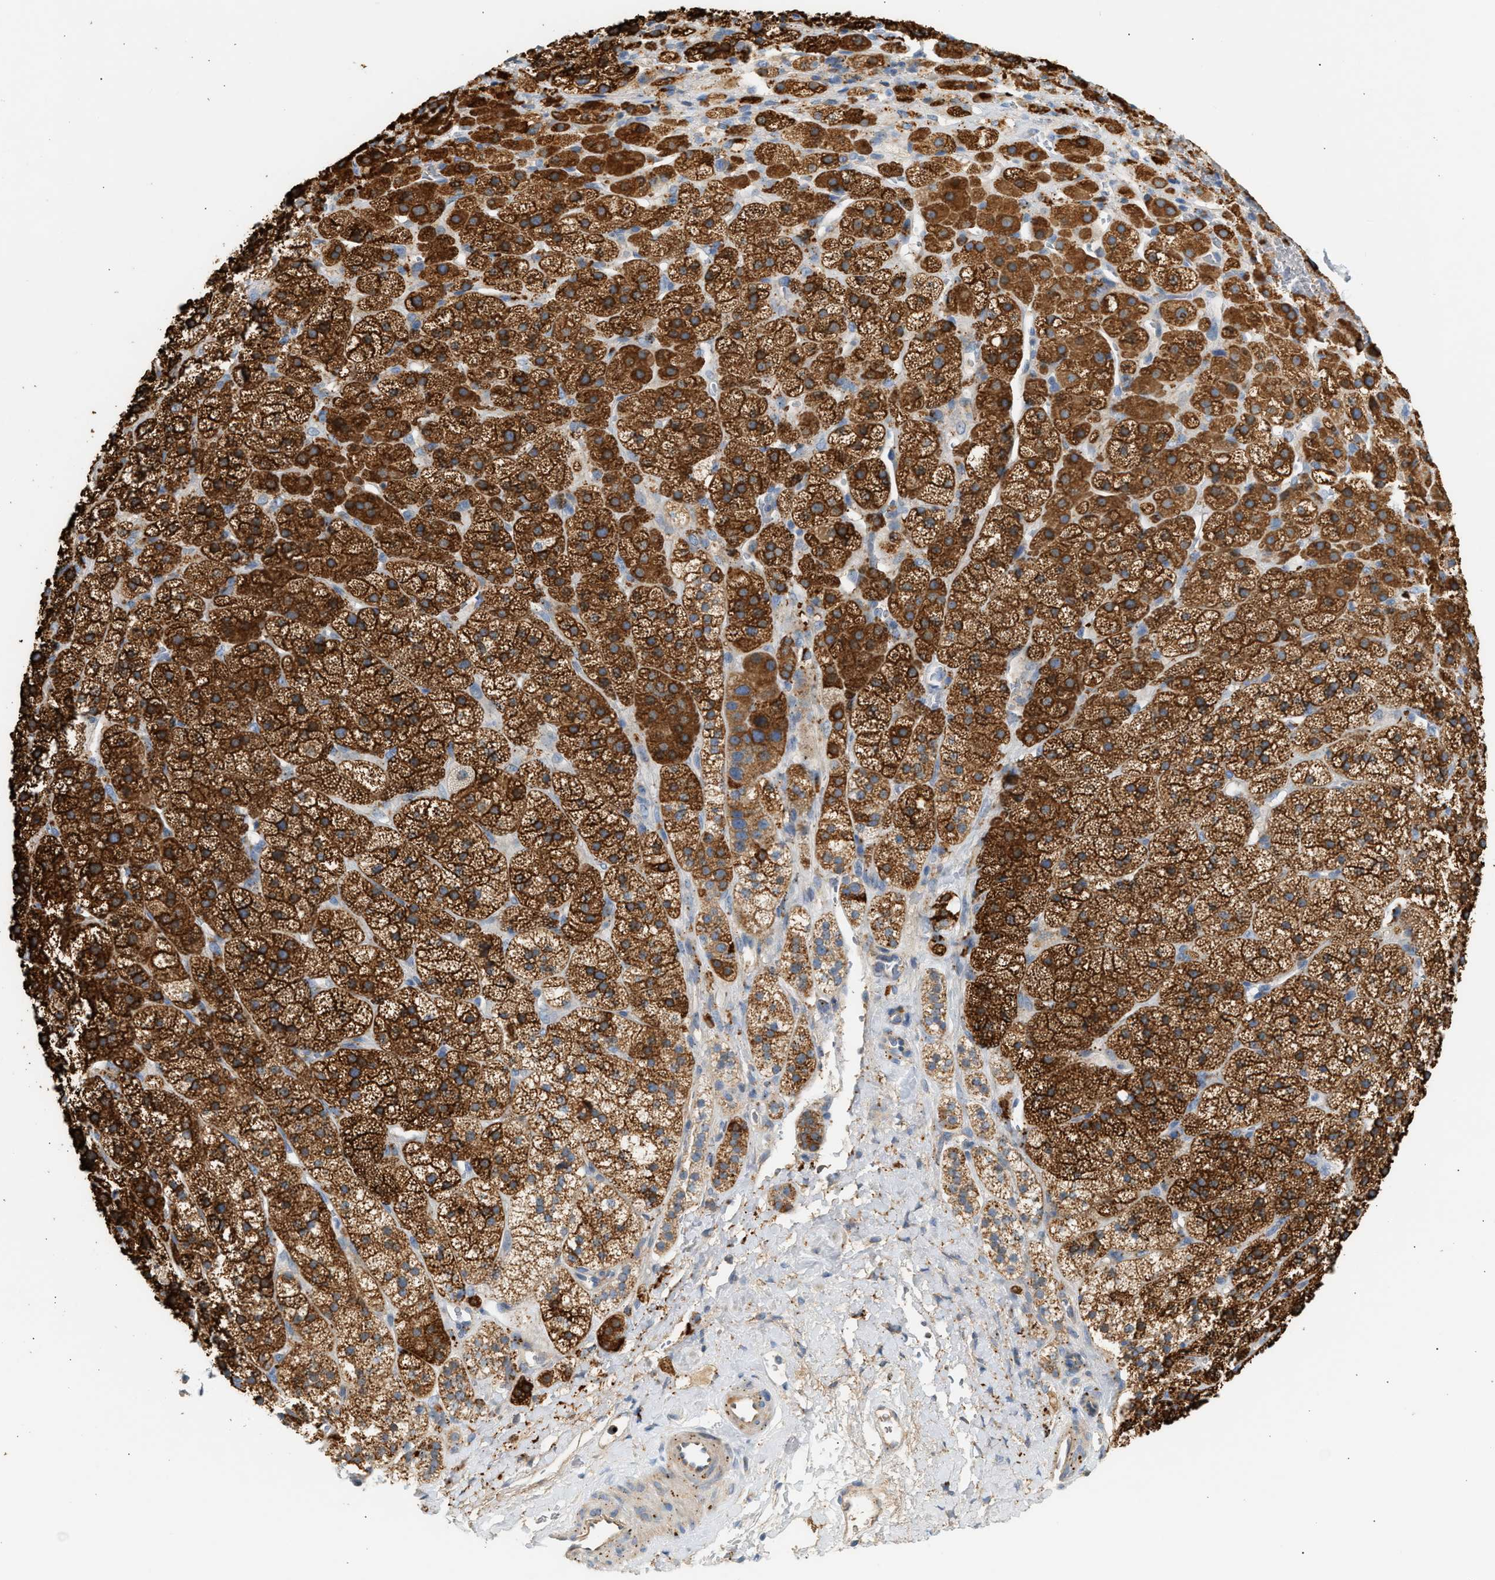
{"staining": {"intensity": "strong", "quantity": ">75%", "location": "cytoplasmic/membranous"}, "tissue": "adrenal gland", "cell_type": "Glandular cells", "image_type": "normal", "snomed": [{"axis": "morphology", "description": "Normal tissue, NOS"}, {"axis": "topography", "description": "Adrenal gland"}], "caption": "Brown immunohistochemical staining in benign human adrenal gland exhibits strong cytoplasmic/membranous positivity in about >75% of glandular cells.", "gene": "ENTHD1", "patient": {"sex": "male", "age": 56}}